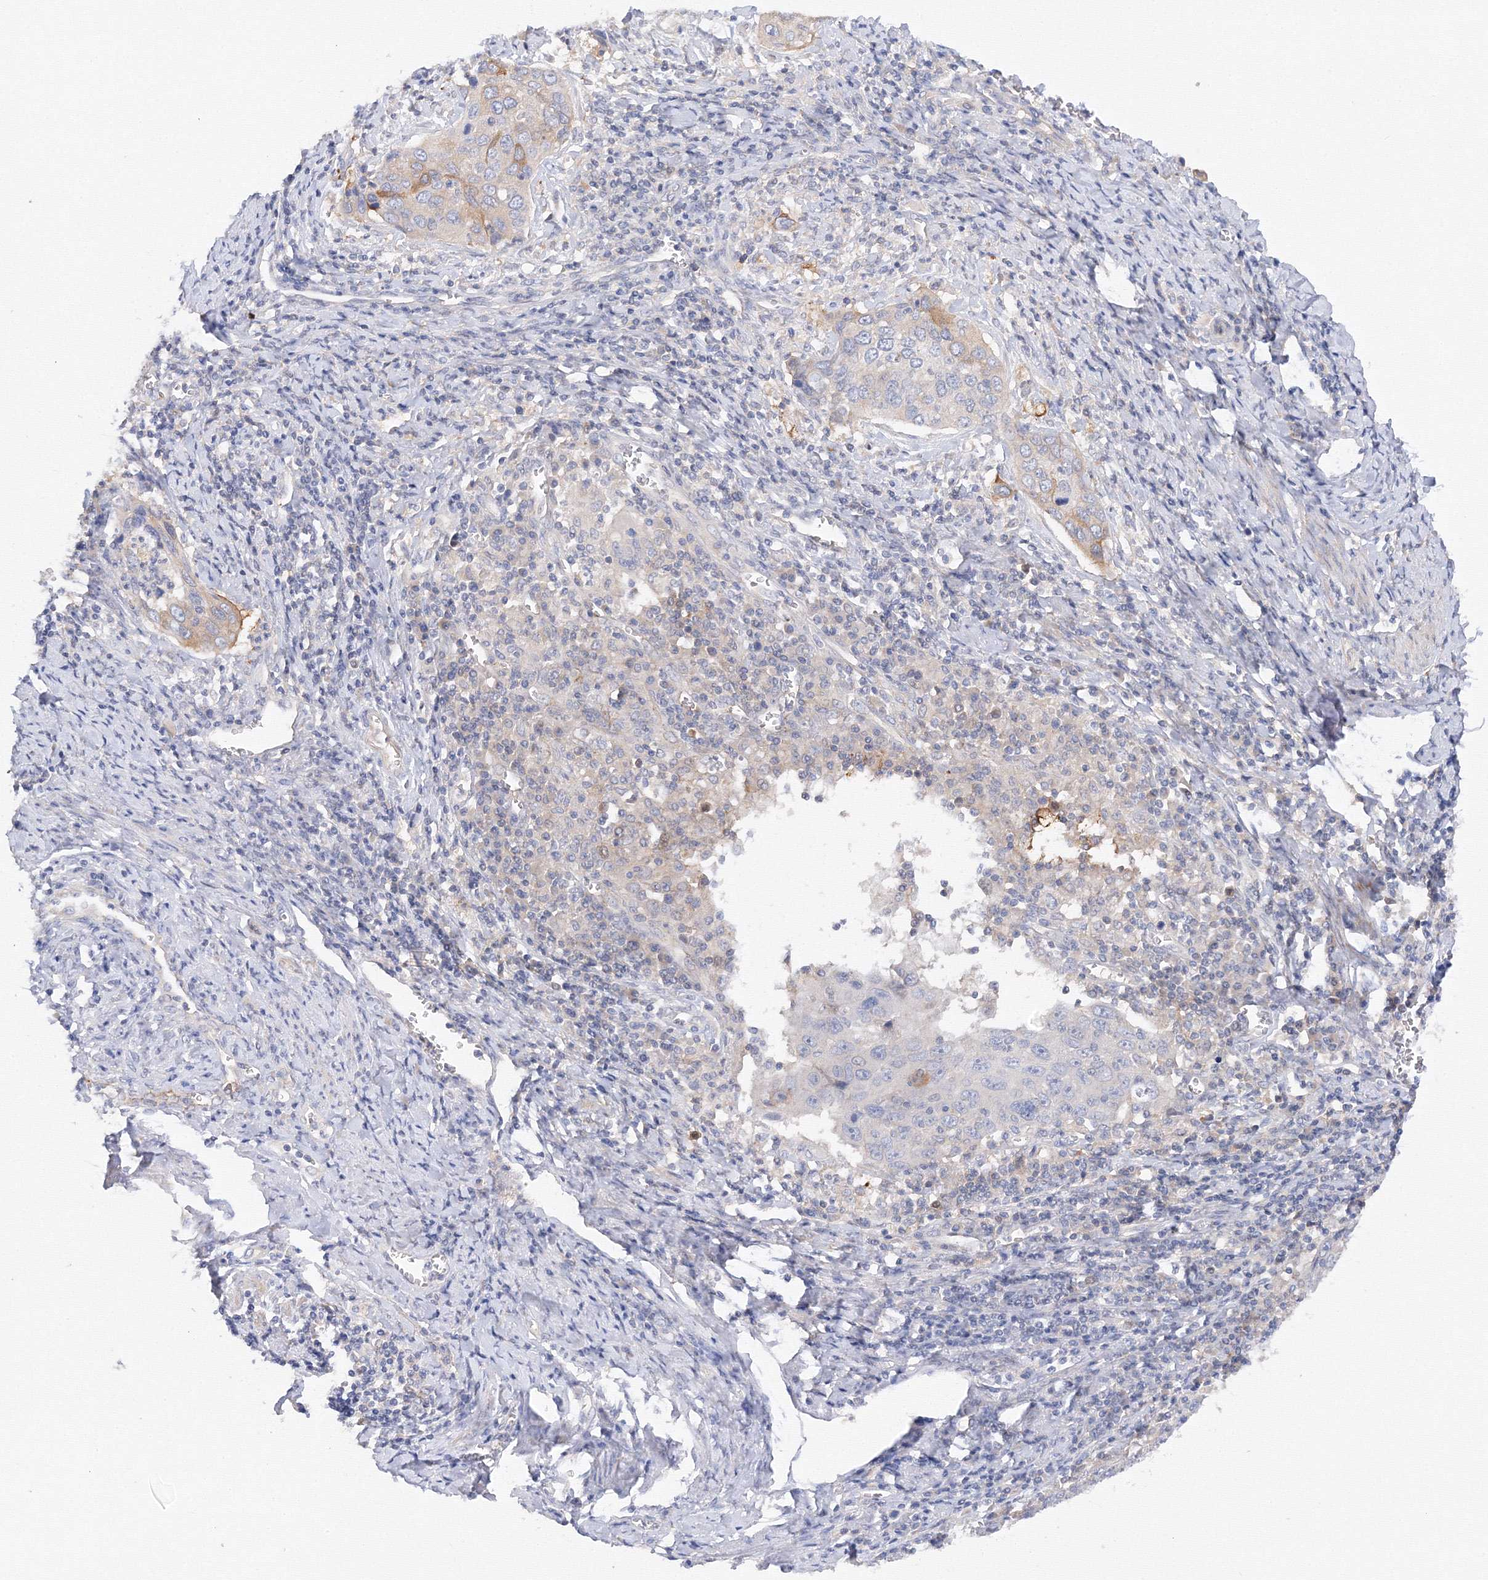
{"staining": {"intensity": "weak", "quantity": "<25%", "location": "cytoplasmic/membranous"}, "tissue": "cervical cancer", "cell_type": "Tumor cells", "image_type": "cancer", "snomed": [{"axis": "morphology", "description": "Squamous cell carcinoma, NOS"}, {"axis": "topography", "description": "Cervix"}], "caption": "High magnification brightfield microscopy of cervical squamous cell carcinoma stained with DAB (brown) and counterstained with hematoxylin (blue): tumor cells show no significant staining.", "gene": "DIS3L2", "patient": {"sex": "female", "age": 53}}